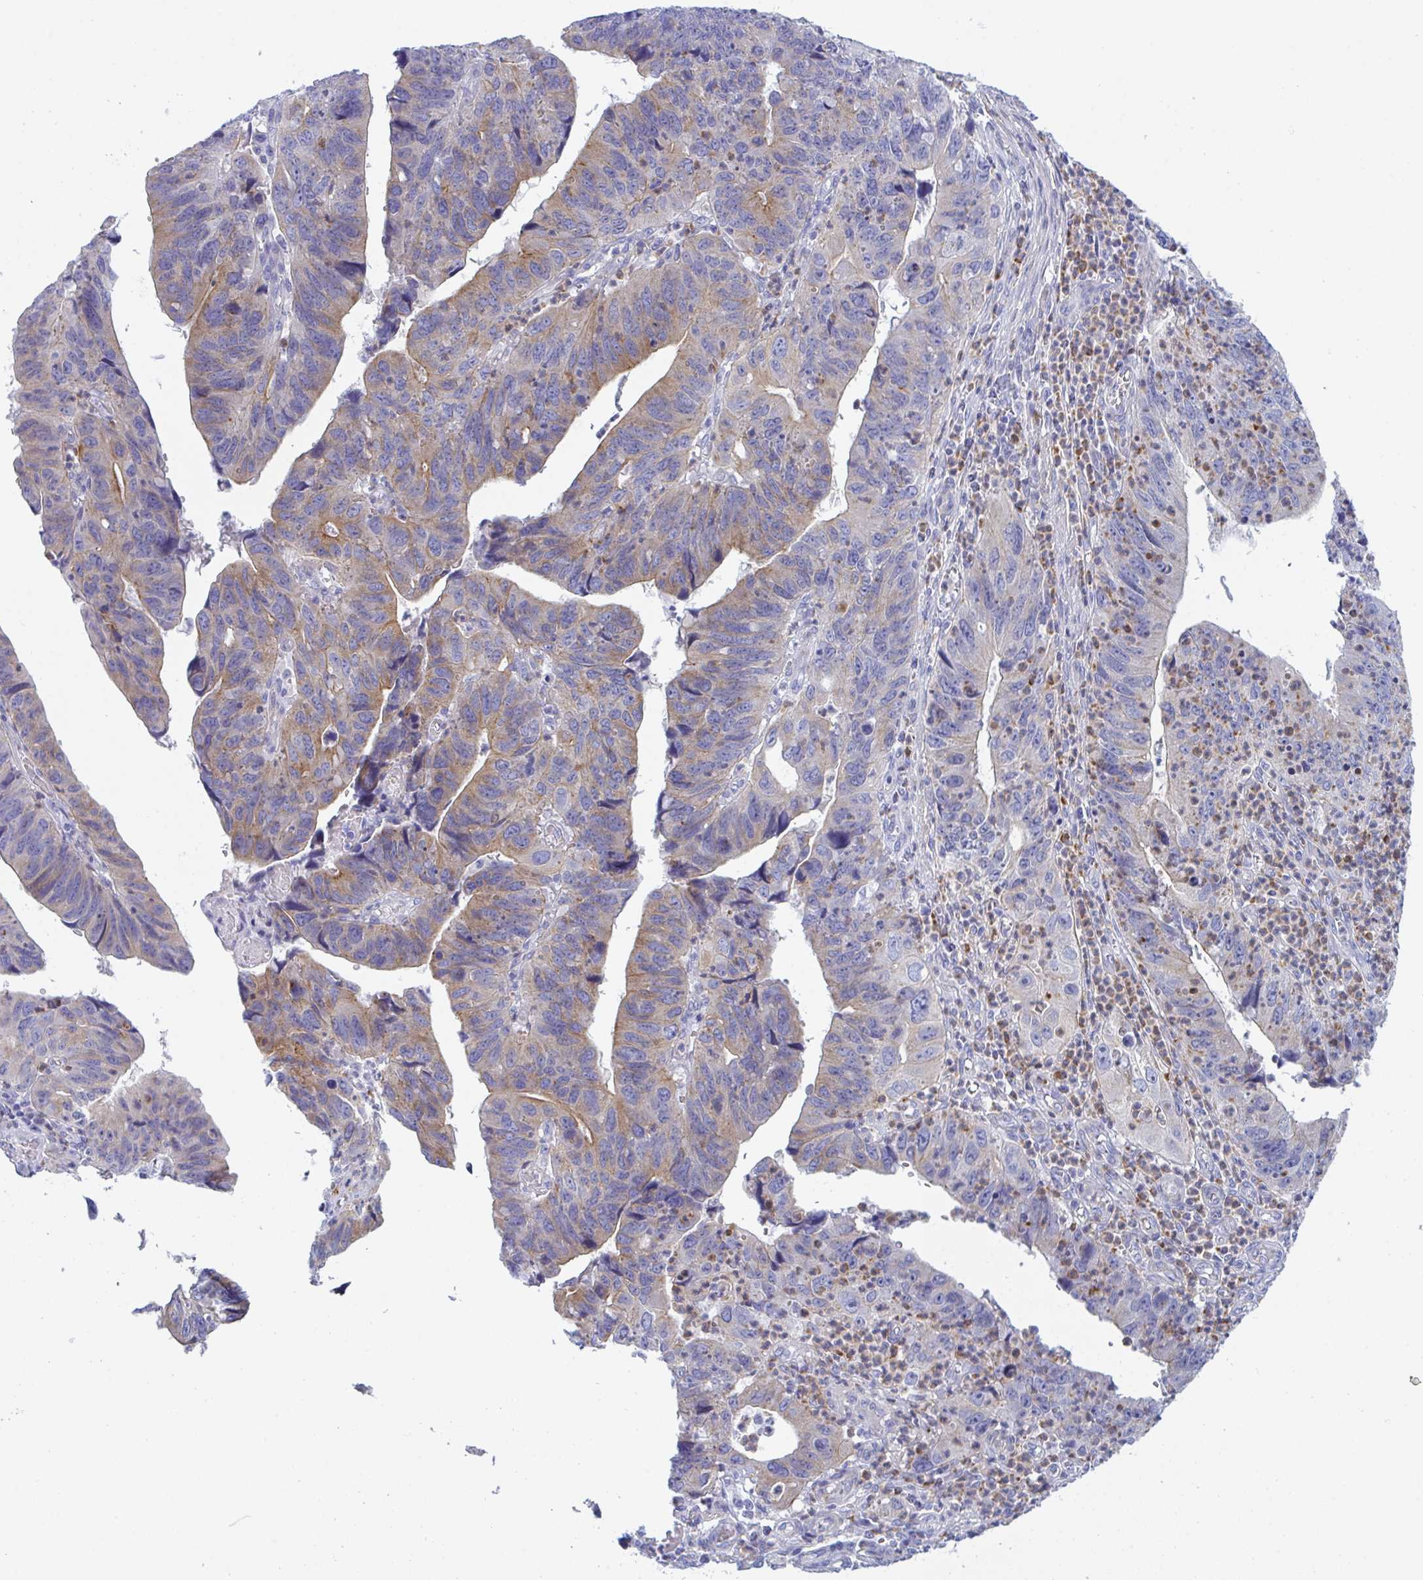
{"staining": {"intensity": "moderate", "quantity": "25%-75%", "location": "cytoplasmic/membranous"}, "tissue": "stomach cancer", "cell_type": "Tumor cells", "image_type": "cancer", "snomed": [{"axis": "morphology", "description": "Adenocarcinoma, NOS"}, {"axis": "topography", "description": "Stomach"}], "caption": "Moderate cytoplasmic/membranous staining for a protein is identified in approximately 25%-75% of tumor cells of stomach cancer using immunohistochemistry (IHC).", "gene": "CEP170B", "patient": {"sex": "male", "age": 59}}